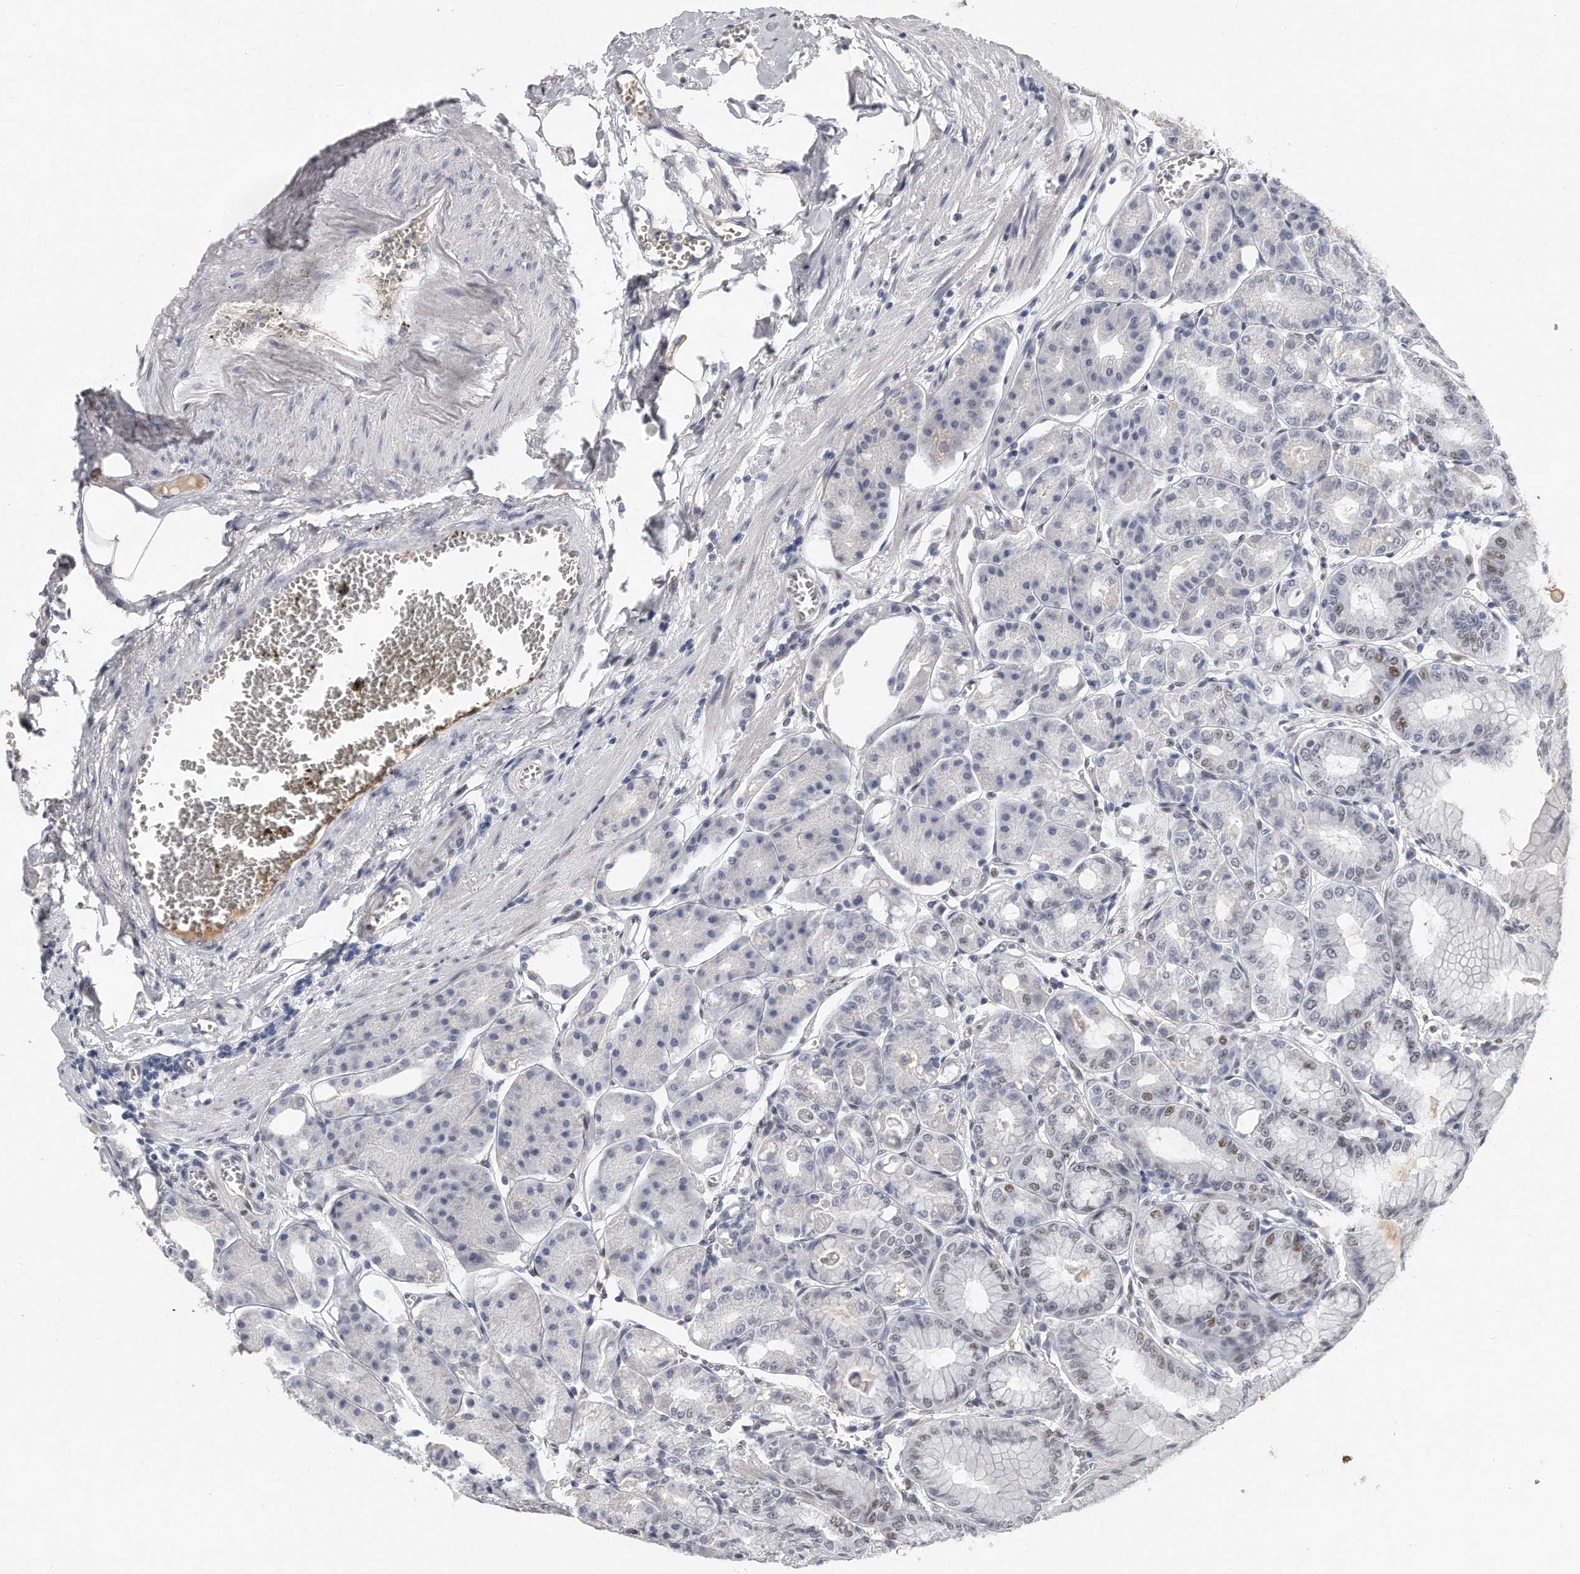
{"staining": {"intensity": "strong", "quantity": "25%-75%", "location": "nuclear"}, "tissue": "stomach", "cell_type": "Glandular cells", "image_type": "normal", "snomed": [{"axis": "morphology", "description": "Normal tissue, NOS"}, {"axis": "topography", "description": "Stomach, lower"}], "caption": "Glandular cells show high levels of strong nuclear staining in approximately 25%-75% of cells in unremarkable human stomach. Nuclei are stained in blue.", "gene": "CTBP2", "patient": {"sex": "male", "age": 71}}